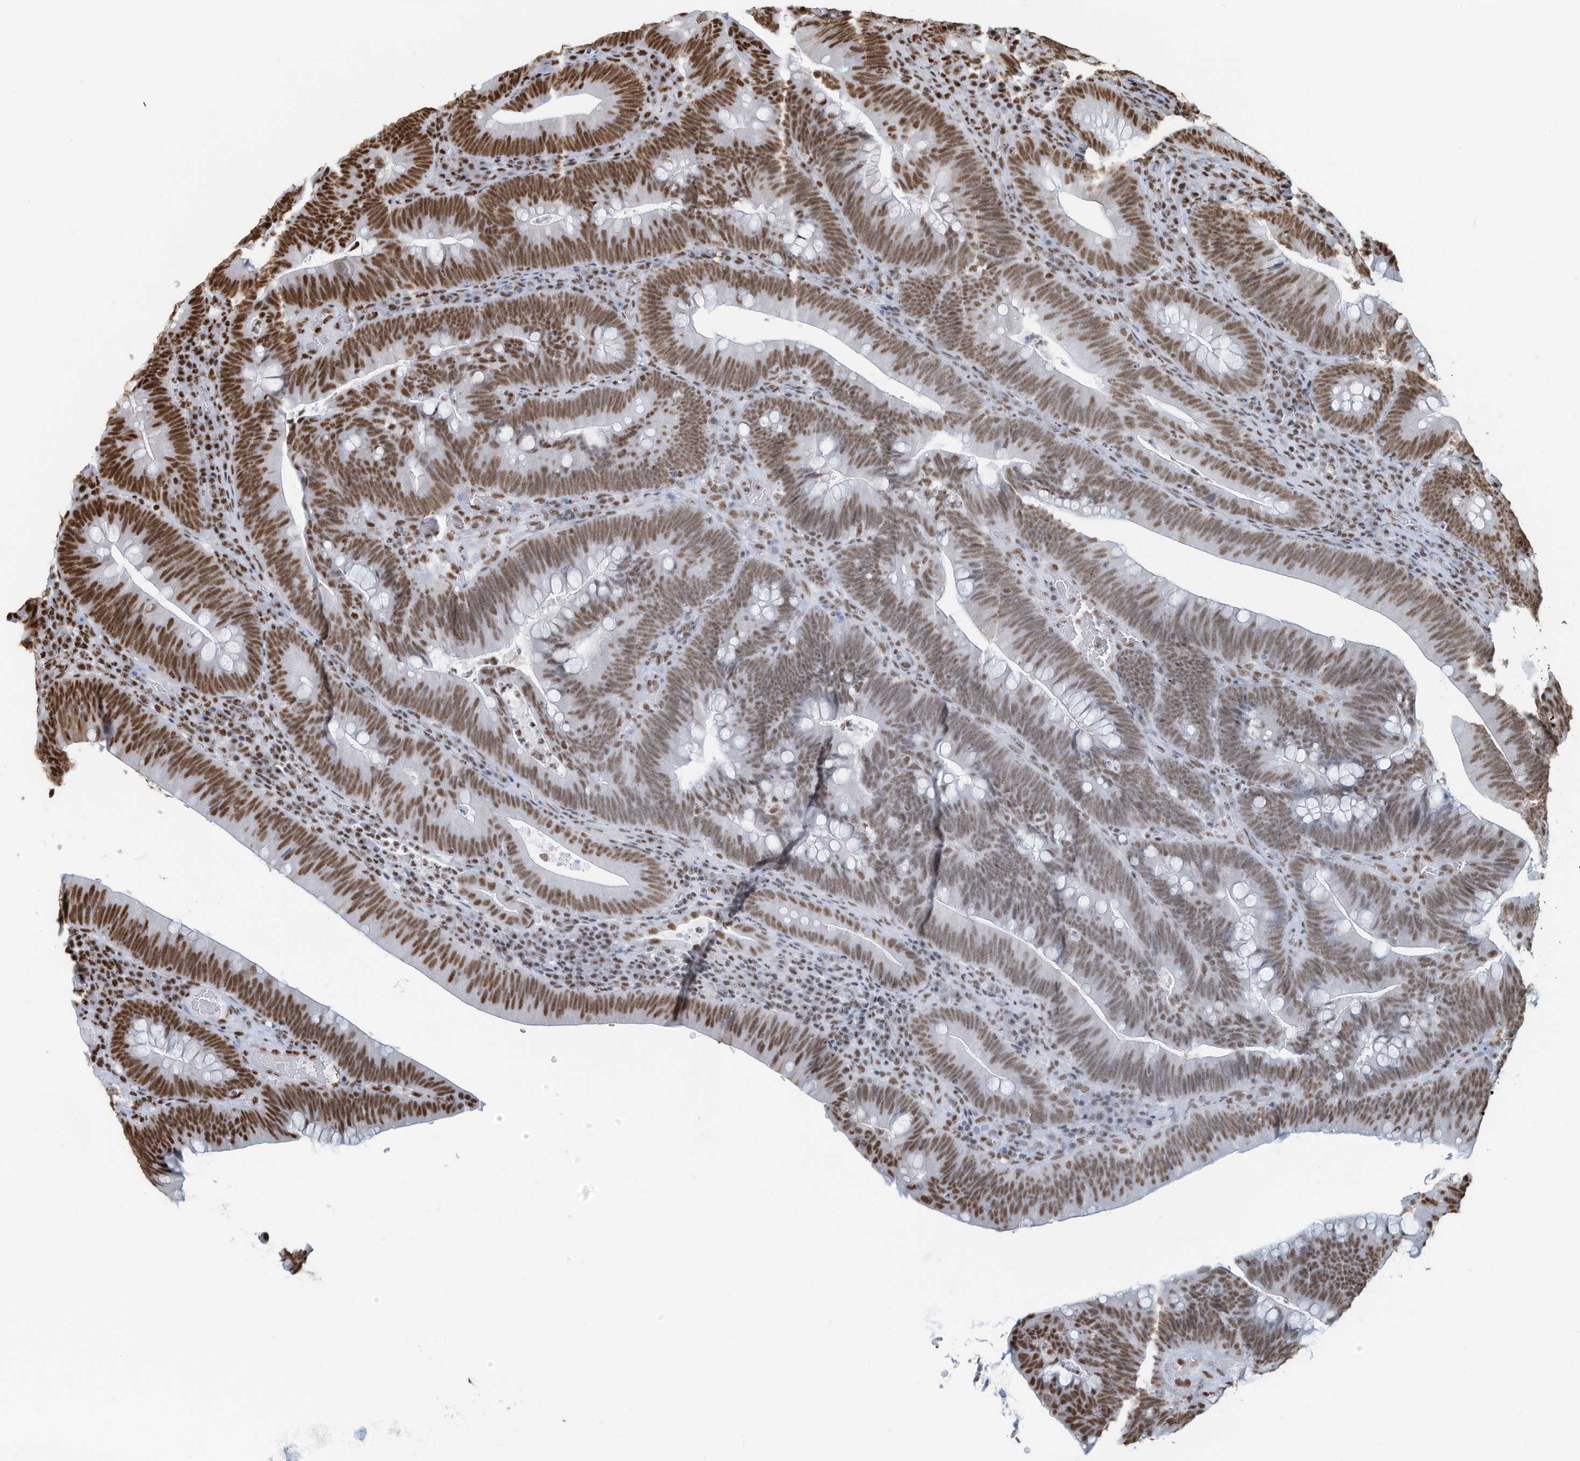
{"staining": {"intensity": "strong", "quantity": "25%-75%", "location": "nuclear"}, "tissue": "colorectal cancer", "cell_type": "Tumor cells", "image_type": "cancer", "snomed": [{"axis": "morphology", "description": "Normal tissue, NOS"}, {"axis": "topography", "description": "Colon"}], "caption": "Colorectal cancer stained with a protein marker exhibits strong staining in tumor cells.", "gene": "SARNP", "patient": {"sex": "female", "age": 82}}